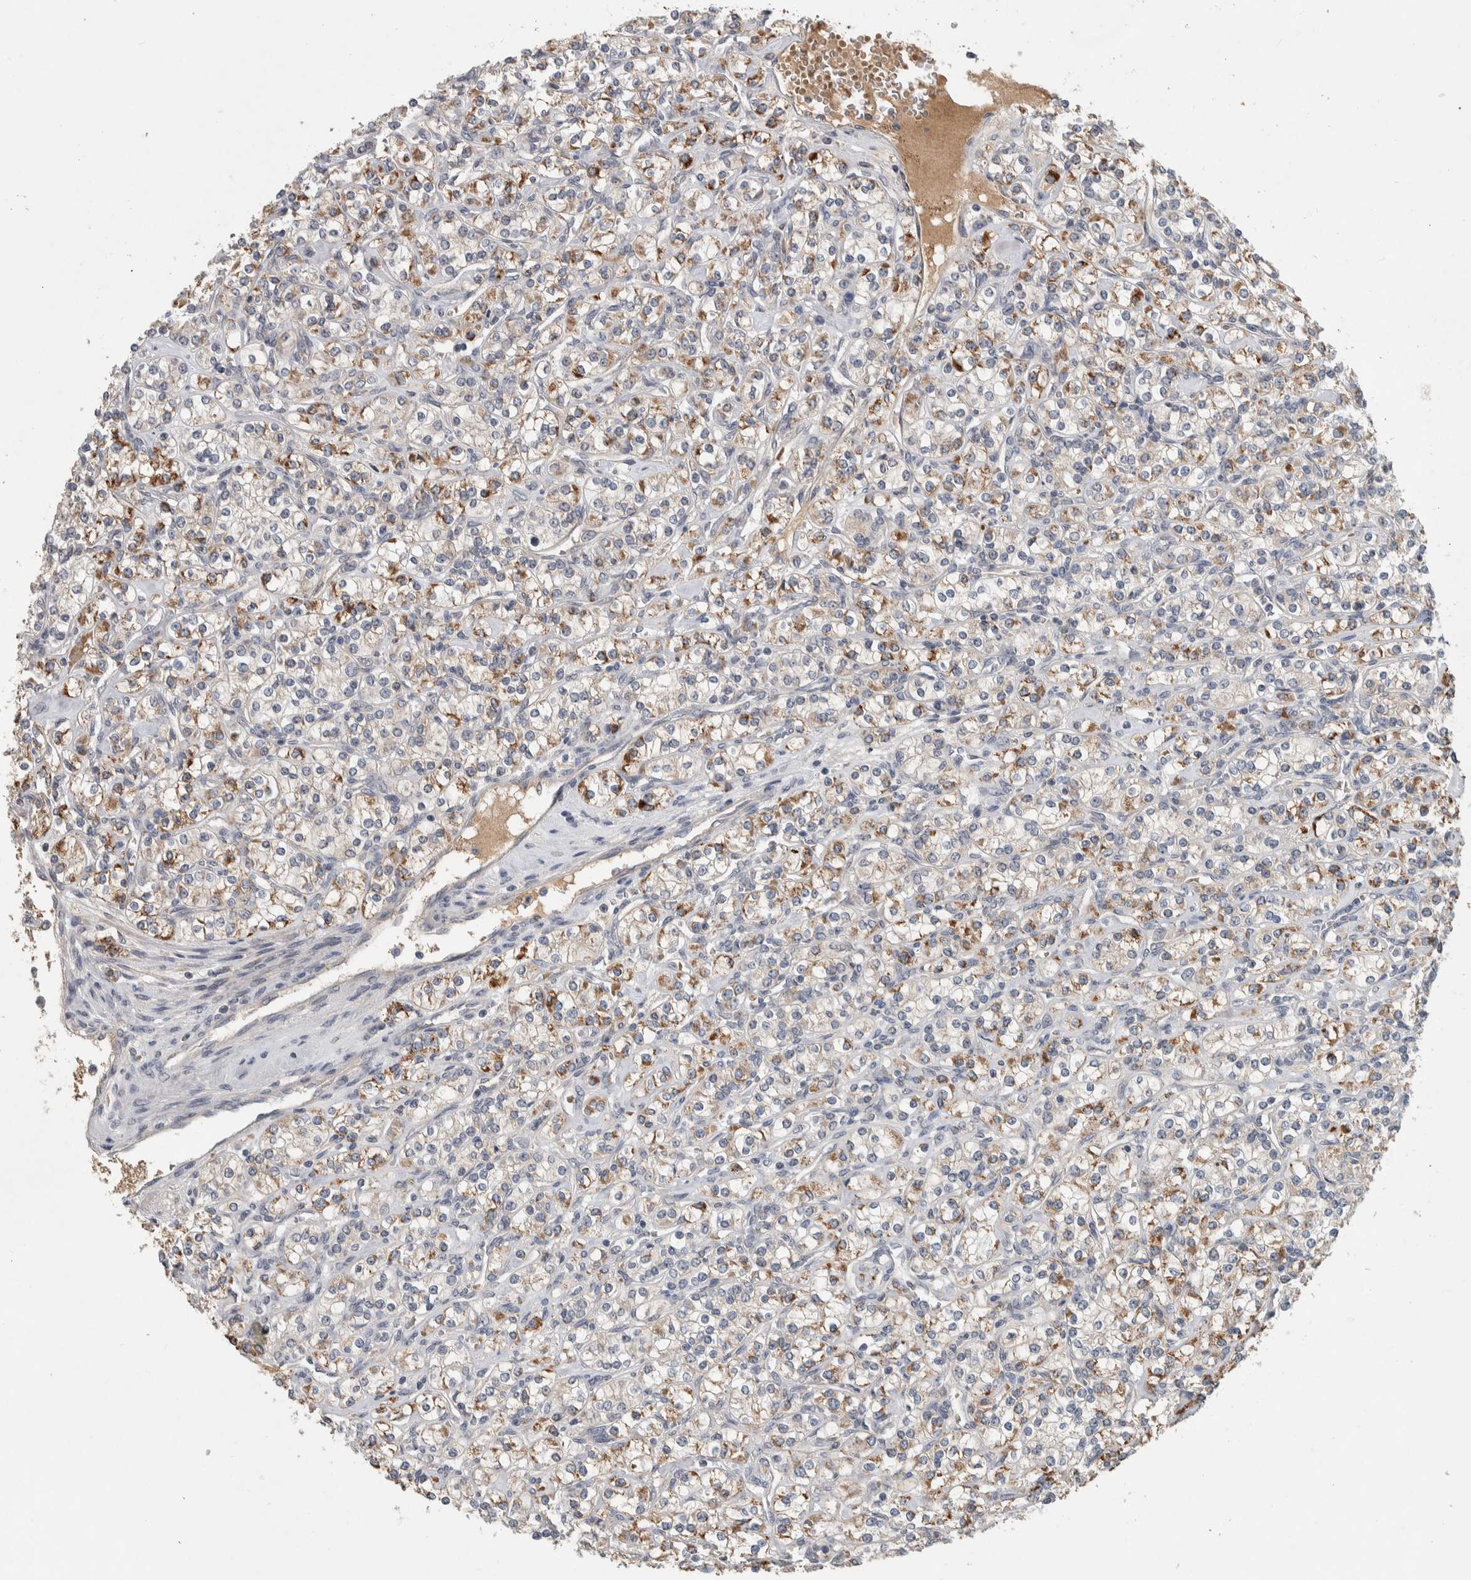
{"staining": {"intensity": "moderate", "quantity": "25%-75%", "location": "cytoplasmic/membranous"}, "tissue": "renal cancer", "cell_type": "Tumor cells", "image_type": "cancer", "snomed": [{"axis": "morphology", "description": "Adenocarcinoma, NOS"}, {"axis": "topography", "description": "Kidney"}], "caption": "Human renal adenocarcinoma stained with a protein marker demonstrates moderate staining in tumor cells.", "gene": "CHRM3", "patient": {"sex": "male", "age": 77}}